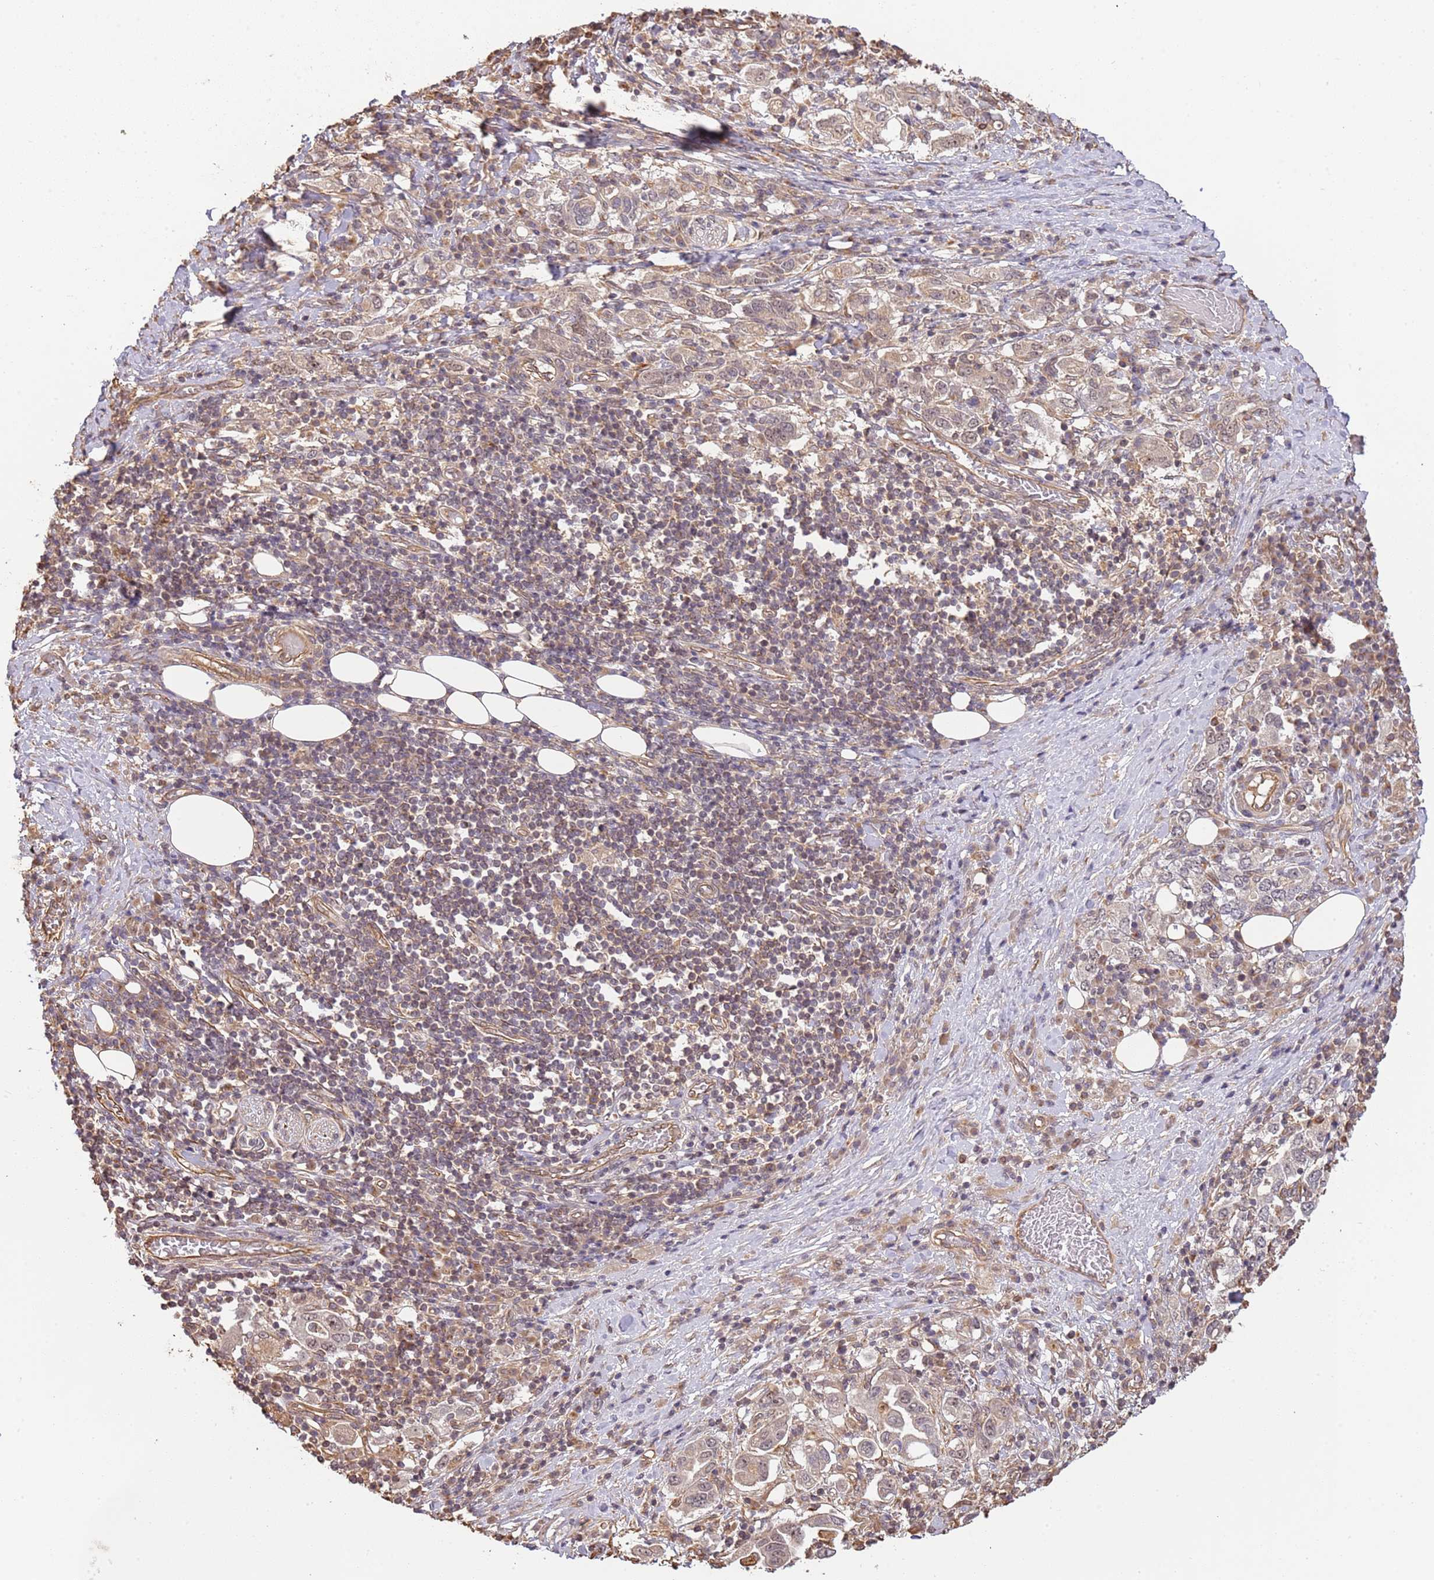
{"staining": {"intensity": "weak", "quantity": "25%-75%", "location": "nuclear"}, "tissue": "stomach cancer", "cell_type": "Tumor cells", "image_type": "cancer", "snomed": [{"axis": "morphology", "description": "Adenocarcinoma, NOS"}, {"axis": "topography", "description": "Stomach, upper"}, {"axis": "topography", "description": "Stomach"}], "caption": "Stomach cancer tissue reveals weak nuclear staining in about 25%-75% of tumor cells The protein is stained brown, and the nuclei are stained in blue (DAB IHC with brightfield microscopy, high magnification).", "gene": "SURF2", "patient": {"sex": "male", "age": 62}}